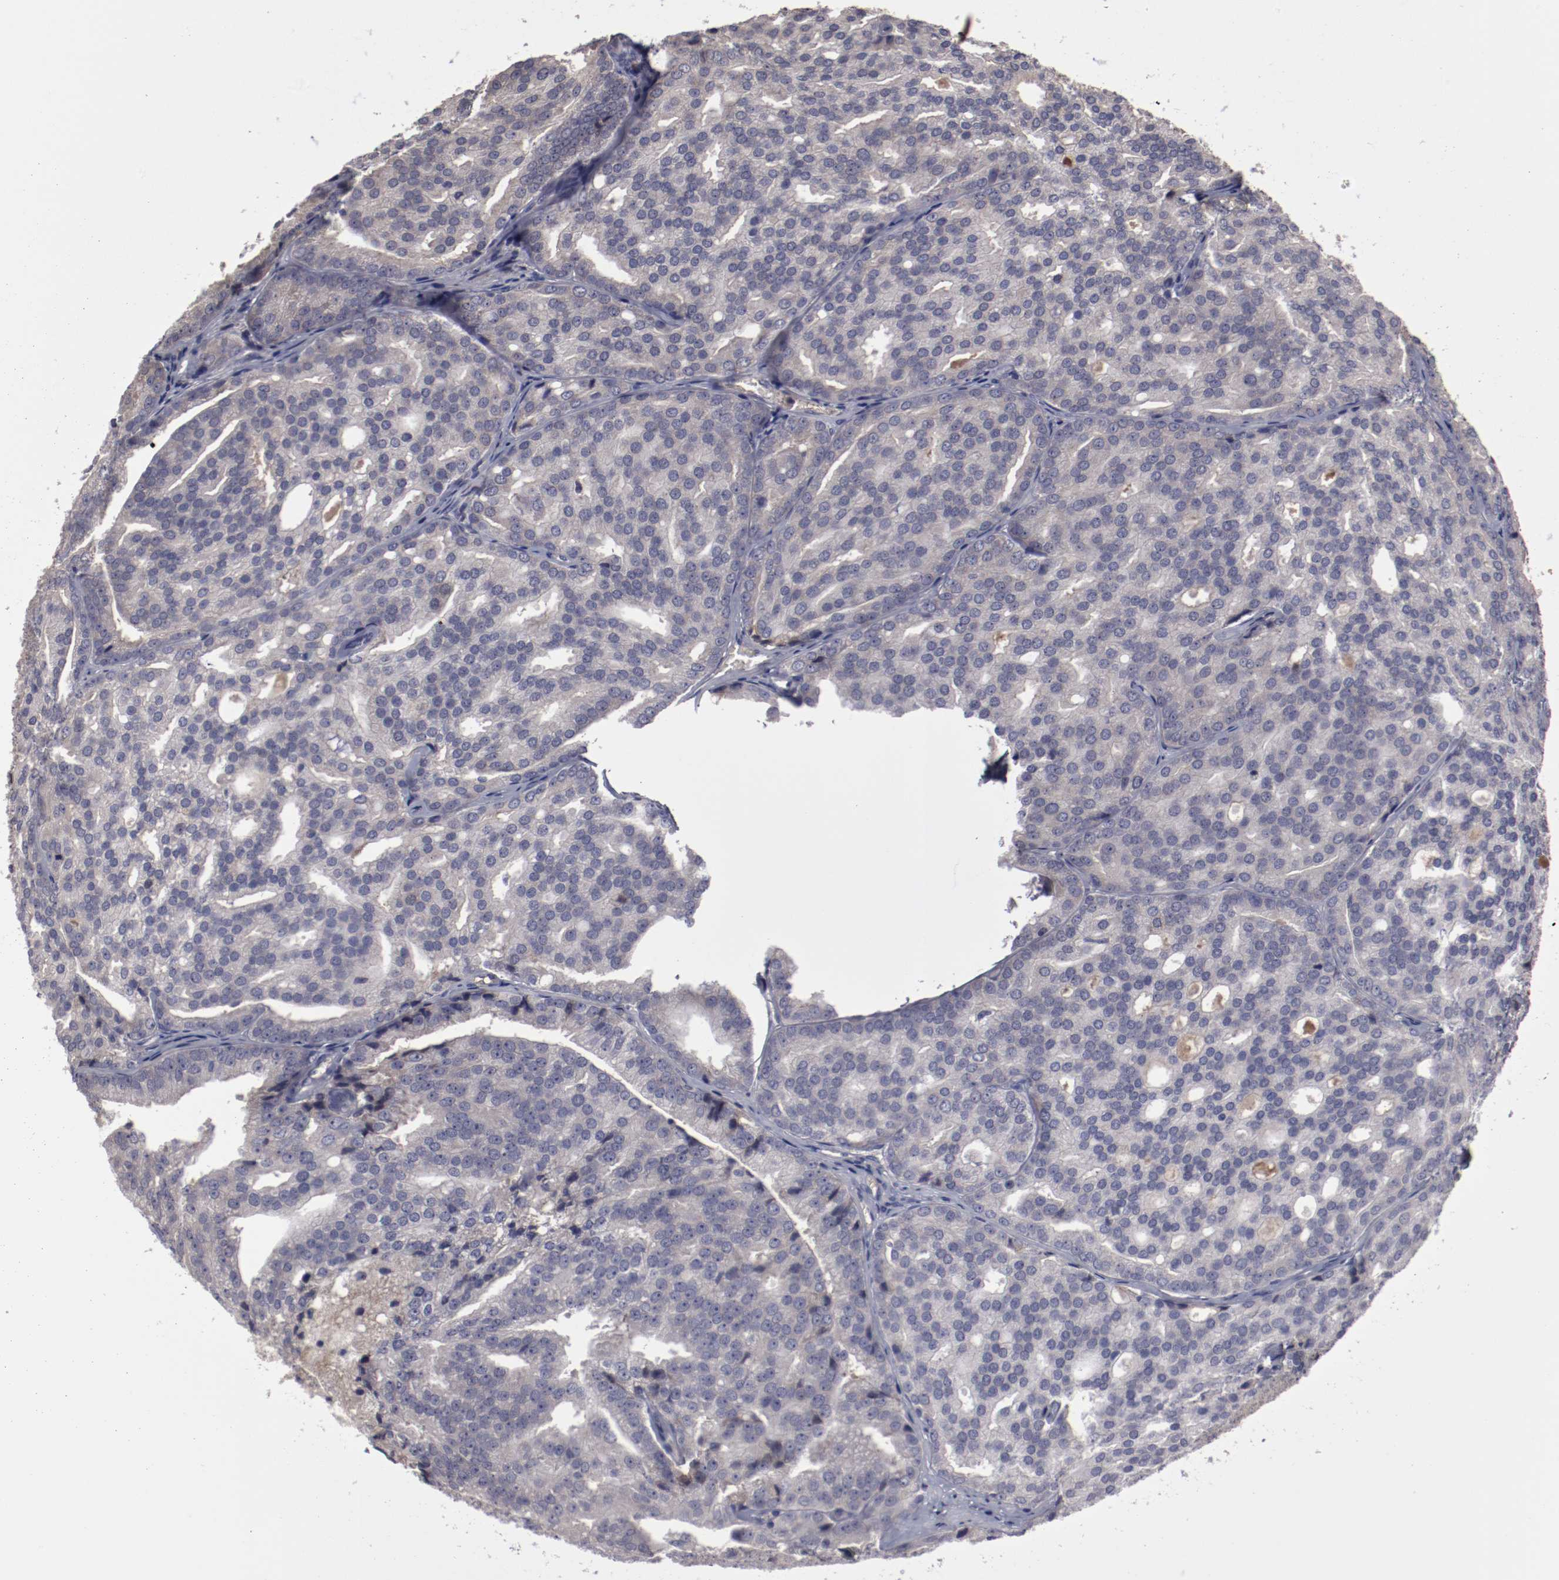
{"staining": {"intensity": "negative", "quantity": "none", "location": "none"}, "tissue": "prostate cancer", "cell_type": "Tumor cells", "image_type": "cancer", "snomed": [{"axis": "morphology", "description": "Adenocarcinoma, High grade"}, {"axis": "topography", "description": "Prostate"}], "caption": "DAB immunohistochemical staining of human prostate cancer (high-grade adenocarcinoma) displays no significant expression in tumor cells.", "gene": "CP", "patient": {"sex": "male", "age": 64}}